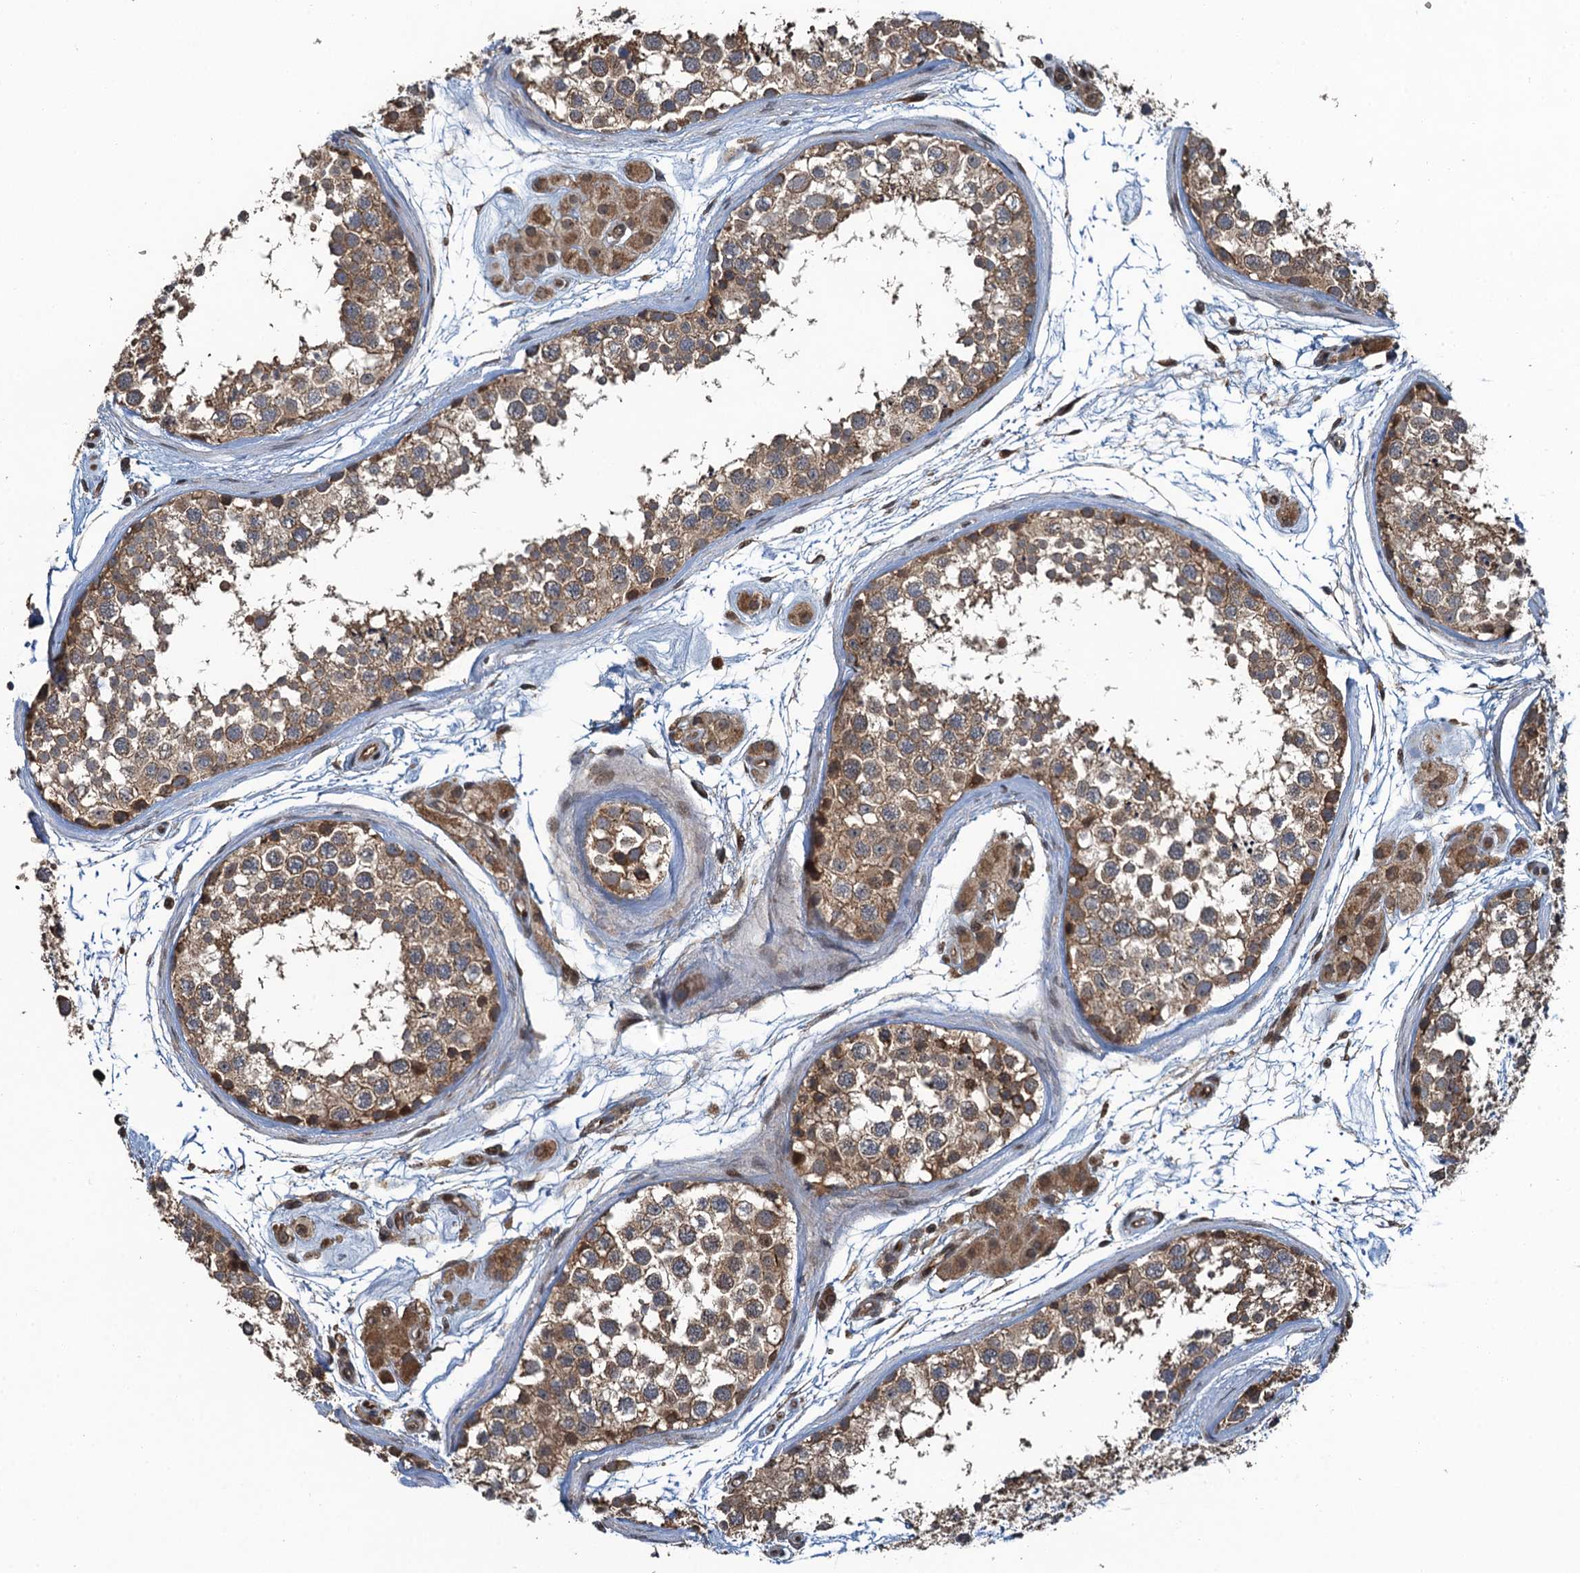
{"staining": {"intensity": "moderate", "quantity": ">75%", "location": "cytoplasmic/membranous"}, "tissue": "testis", "cell_type": "Cells in seminiferous ducts", "image_type": "normal", "snomed": [{"axis": "morphology", "description": "Normal tissue, NOS"}, {"axis": "topography", "description": "Testis"}], "caption": "An image of human testis stained for a protein displays moderate cytoplasmic/membranous brown staining in cells in seminiferous ducts. (Brightfield microscopy of DAB IHC at high magnification).", "gene": "SNX32", "patient": {"sex": "male", "age": 56}}